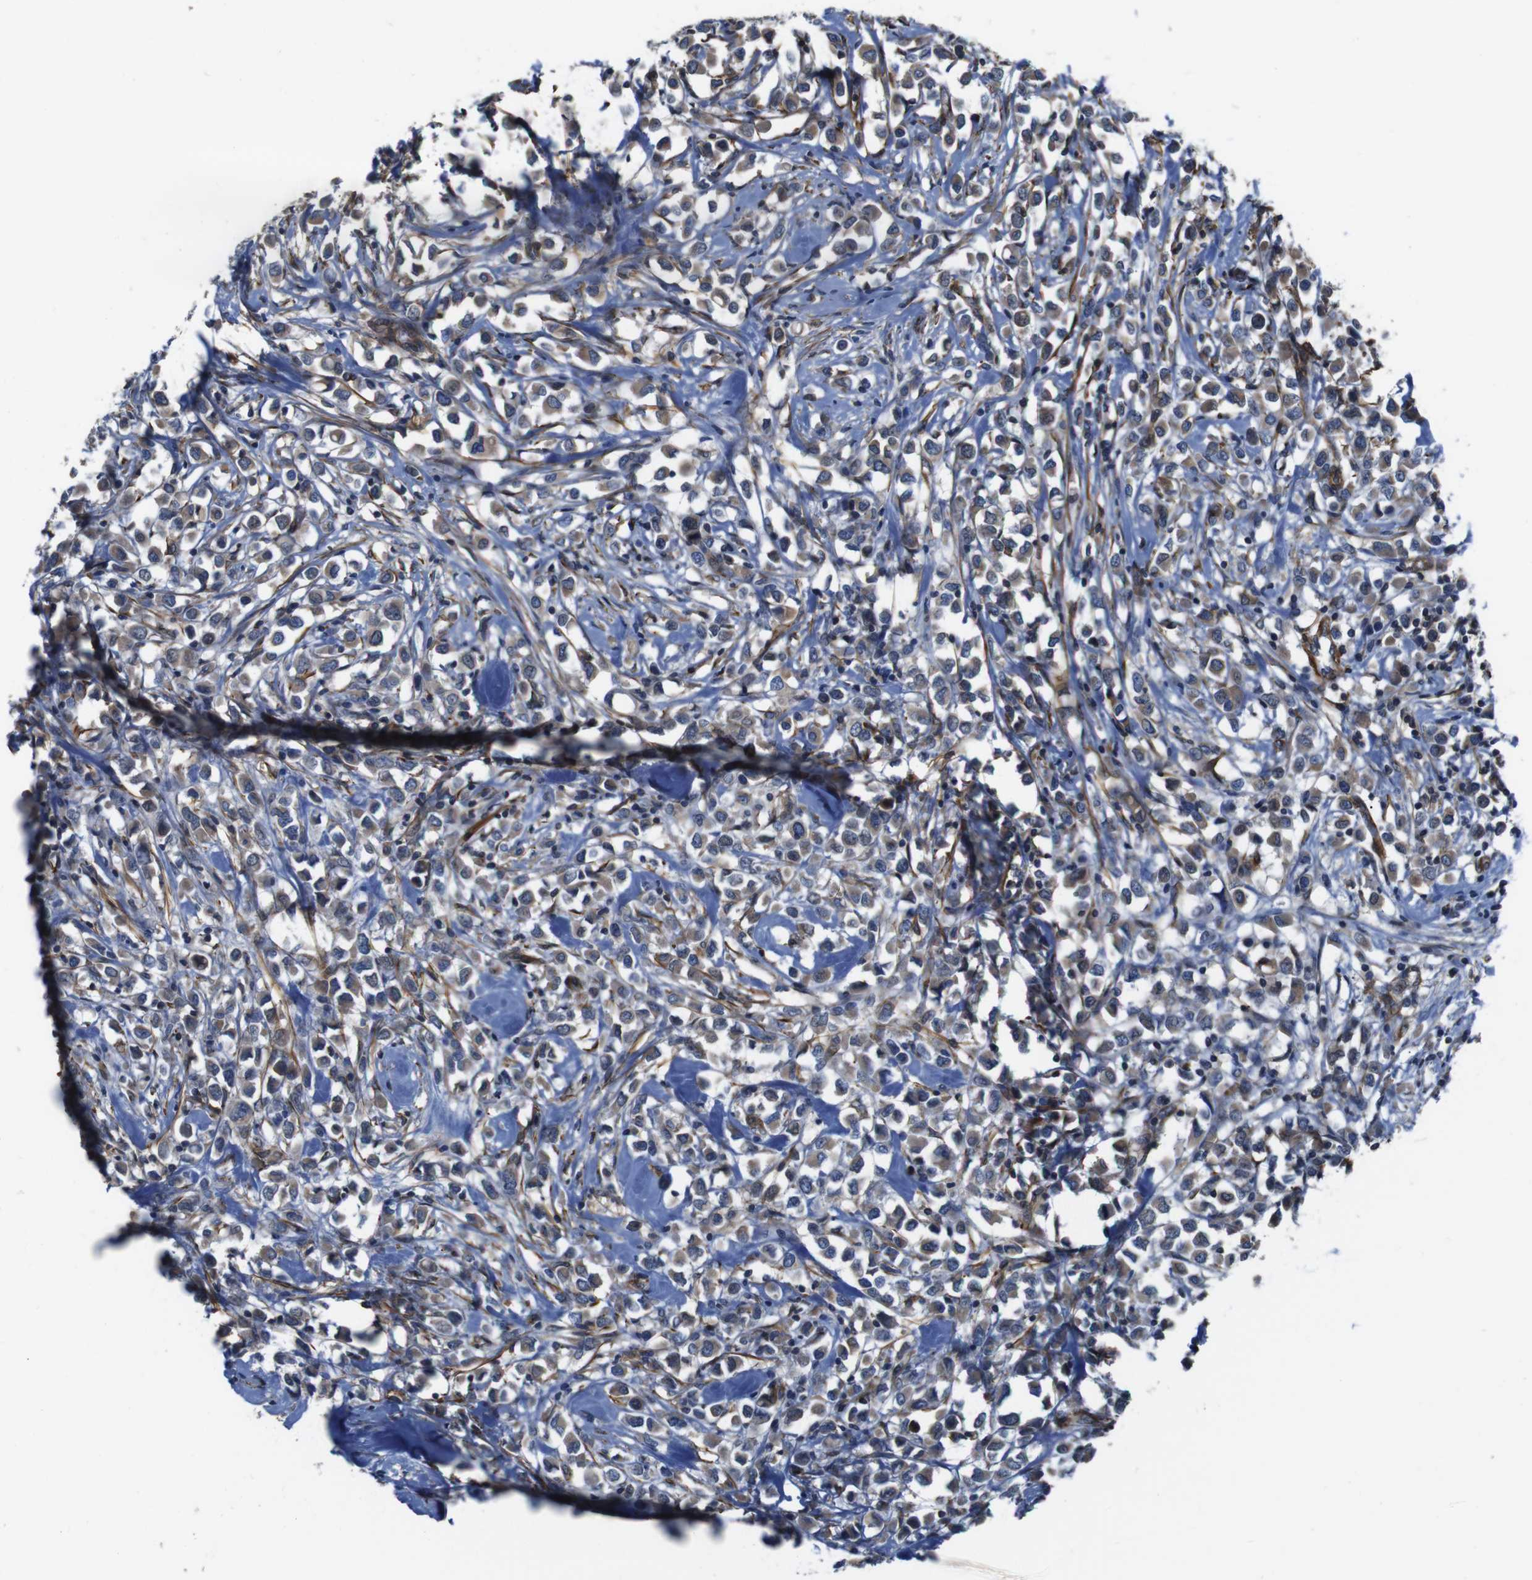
{"staining": {"intensity": "weak", "quantity": ">75%", "location": "cytoplasmic/membranous"}, "tissue": "breast cancer", "cell_type": "Tumor cells", "image_type": "cancer", "snomed": [{"axis": "morphology", "description": "Duct carcinoma"}, {"axis": "topography", "description": "Breast"}], "caption": "A low amount of weak cytoplasmic/membranous positivity is appreciated in approximately >75% of tumor cells in infiltrating ductal carcinoma (breast) tissue.", "gene": "GGT7", "patient": {"sex": "female", "age": 61}}